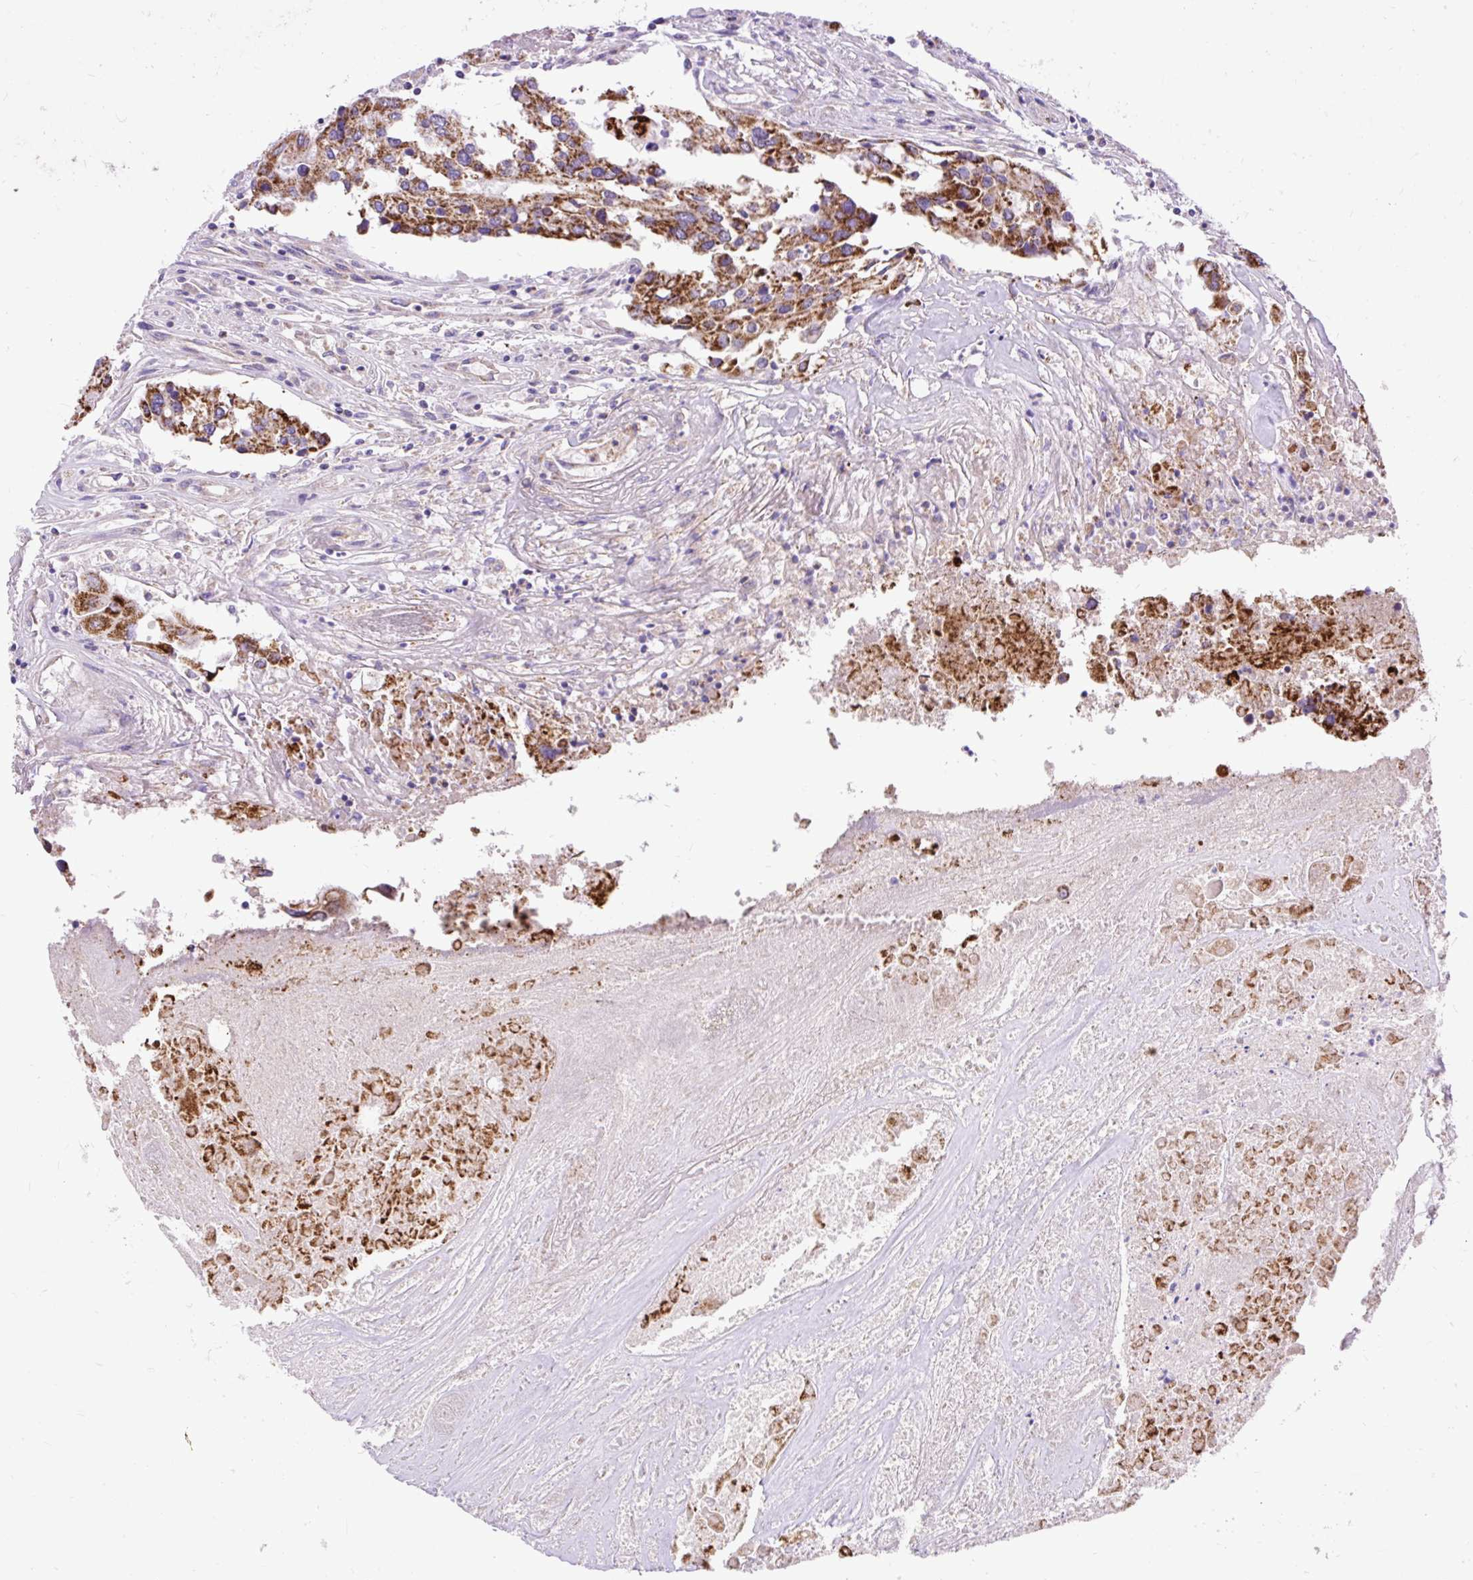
{"staining": {"intensity": "strong", "quantity": ">75%", "location": "cytoplasmic/membranous"}, "tissue": "colorectal cancer", "cell_type": "Tumor cells", "image_type": "cancer", "snomed": [{"axis": "morphology", "description": "Adenocarcinoma, NOS"}, {"axis": "topography", "description": "Colon"}], "caption": "Tumor cells show high levels of strong cytoplasmic/membranous staining in about >75% of cells in human colorectal cancer.", "gene": "TOMM40", "patient": {"sex": "male", "age": 77}}